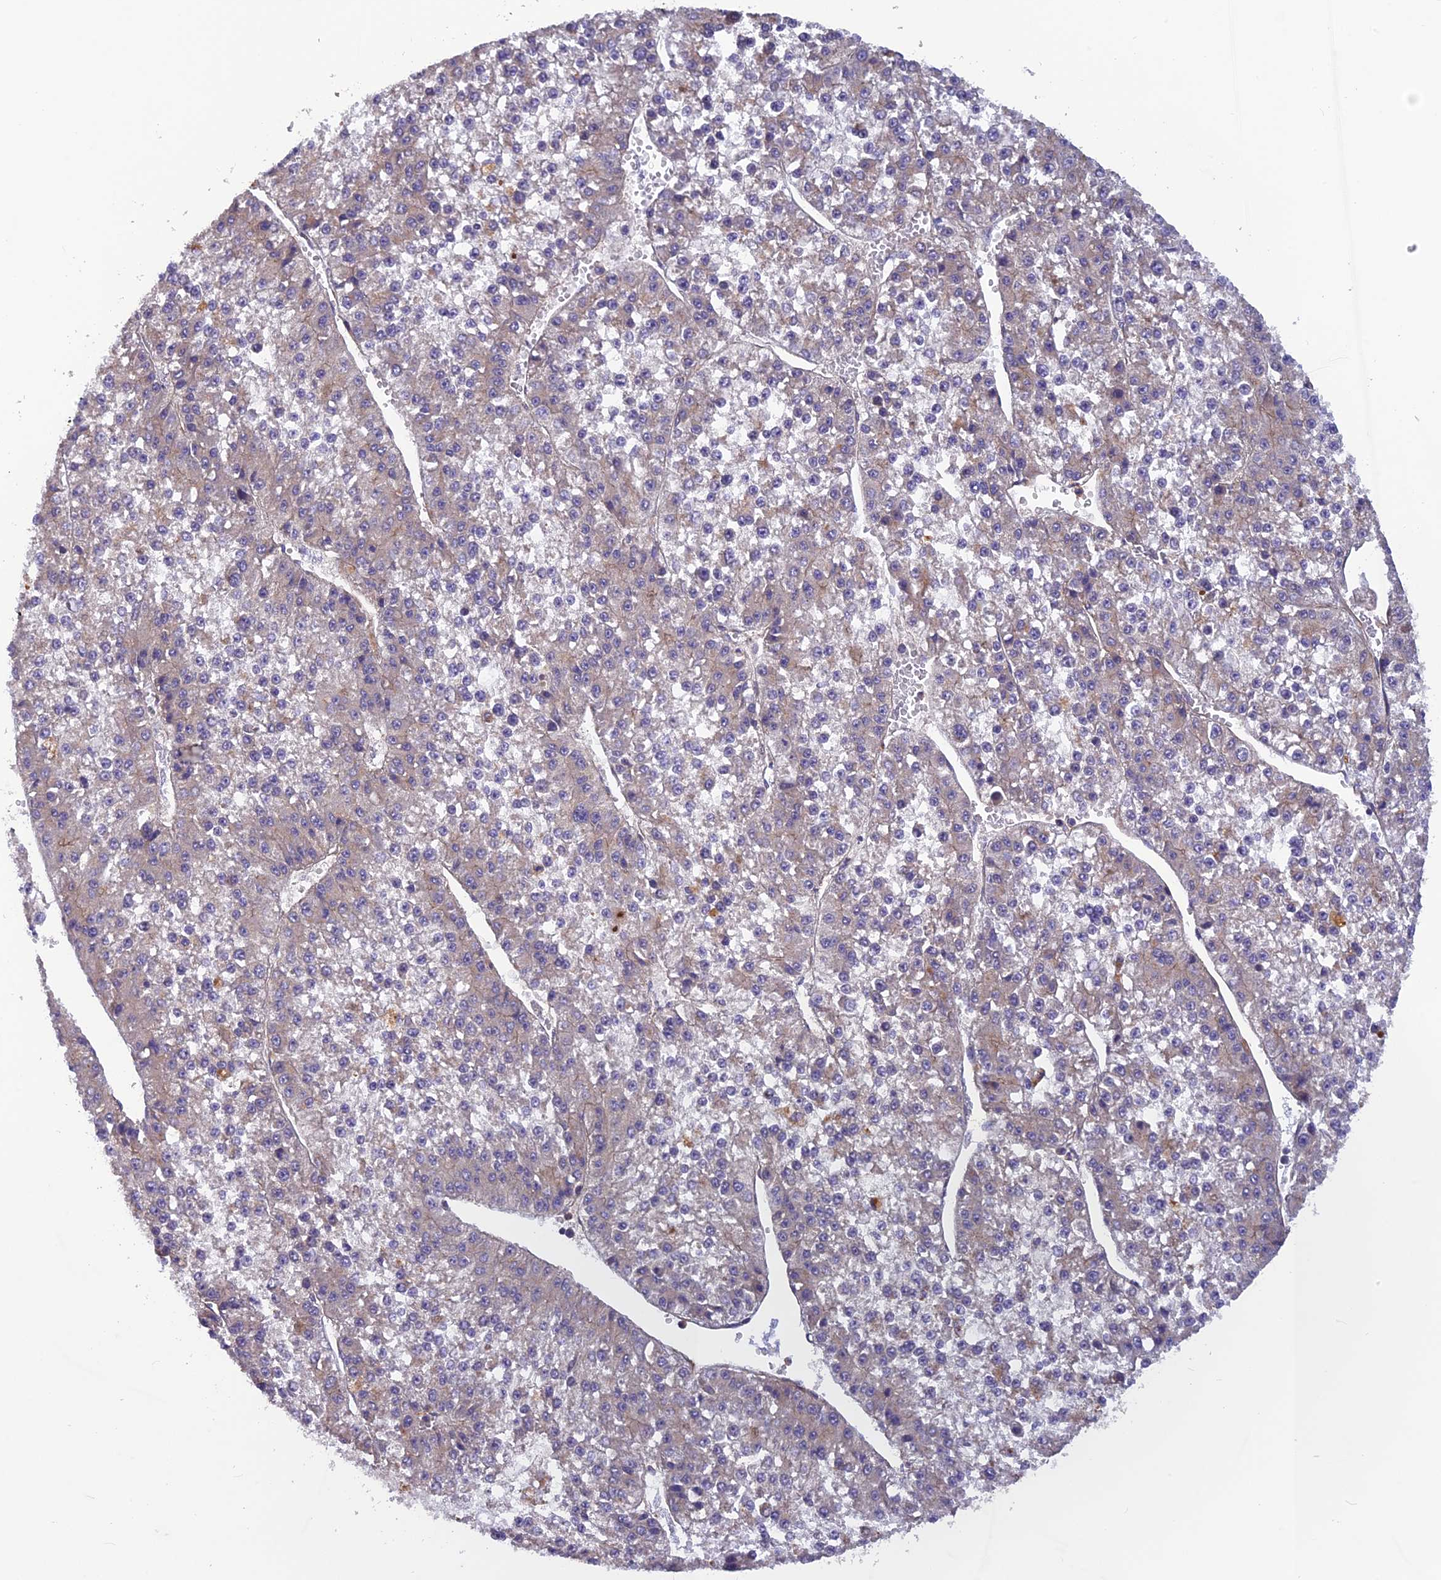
{"staining": {"intensity": "weak", "quantity": "25%-75%", "location": "cytoplasmic/membranous"}, "tissue": "liver cancer", "cell_type": "Tumor cells", "image_type": "cancer", "snomed": [{"axis": "morphology", "description": "Carcinoma, Hepatocellular, NOS"}, {"axis": "topography", "description": "Liver"}], "caption": "Brown immunohistochemical staining in liver cancer (hepatocellular carcinoma) exhibits weak cytoplasmic/membranous expression in approximately 25%-75% of tumor cells.", "gene": "ADAMTS15", "patient": {"sex": "female", "age": 73}}